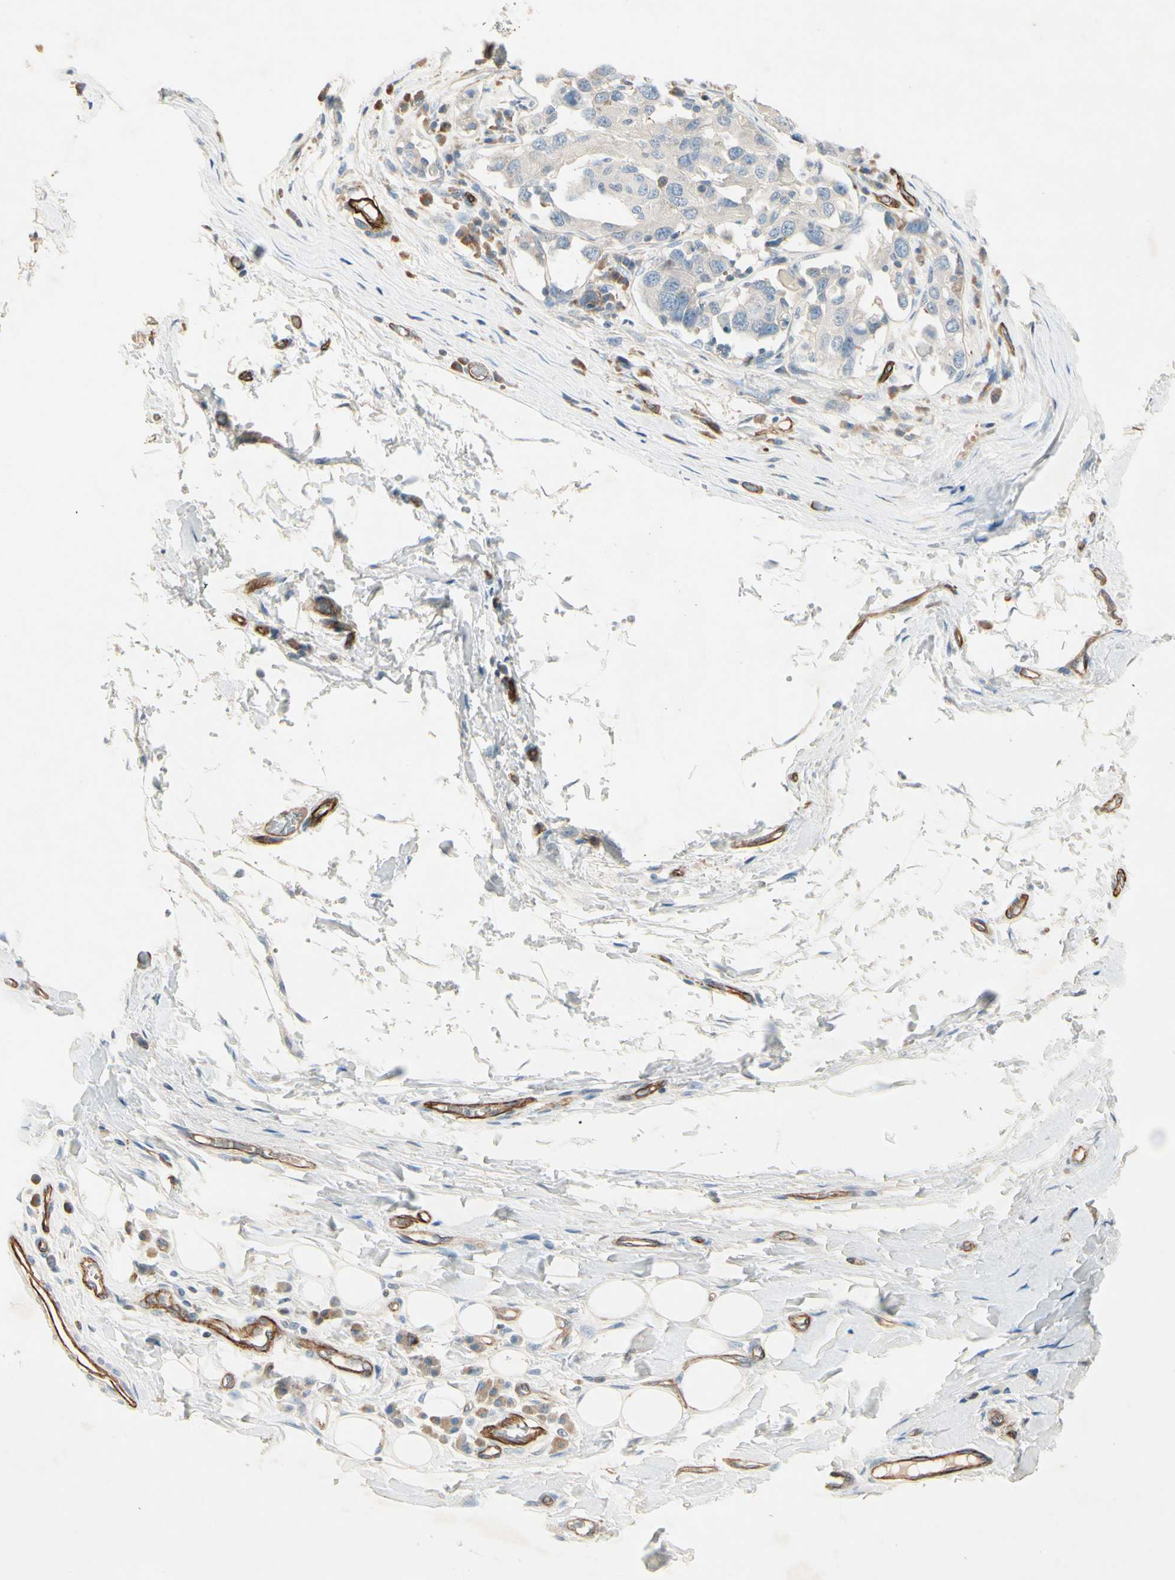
{"staining": {"intensity": "negative", "quantity": "none", "location": "none"}, "tissue": "adipose tissue", "cell_type": "Adipocytes", "image_type": "normal", "snomed": [{"axis": "morphology", "description": "Normal tissue, NOS"}, {"axis": "morphology", "description": "Adenocarcinoma, NOS"}, {"axis": "topography", "description": "Esophagus"}], "caption": "Photomicrograph shows no significant protein staining in adipocytes of unremarkable adipose tissue. The staining was performed using DAB (3,3'-diaminobenzidine) to visualize the protein expression in brown, while the nuclei were stained in blue with hematoxylin (Magnification: 20x).", "gene": "CD93", "patient": {"sex": "male", "age": 62}}